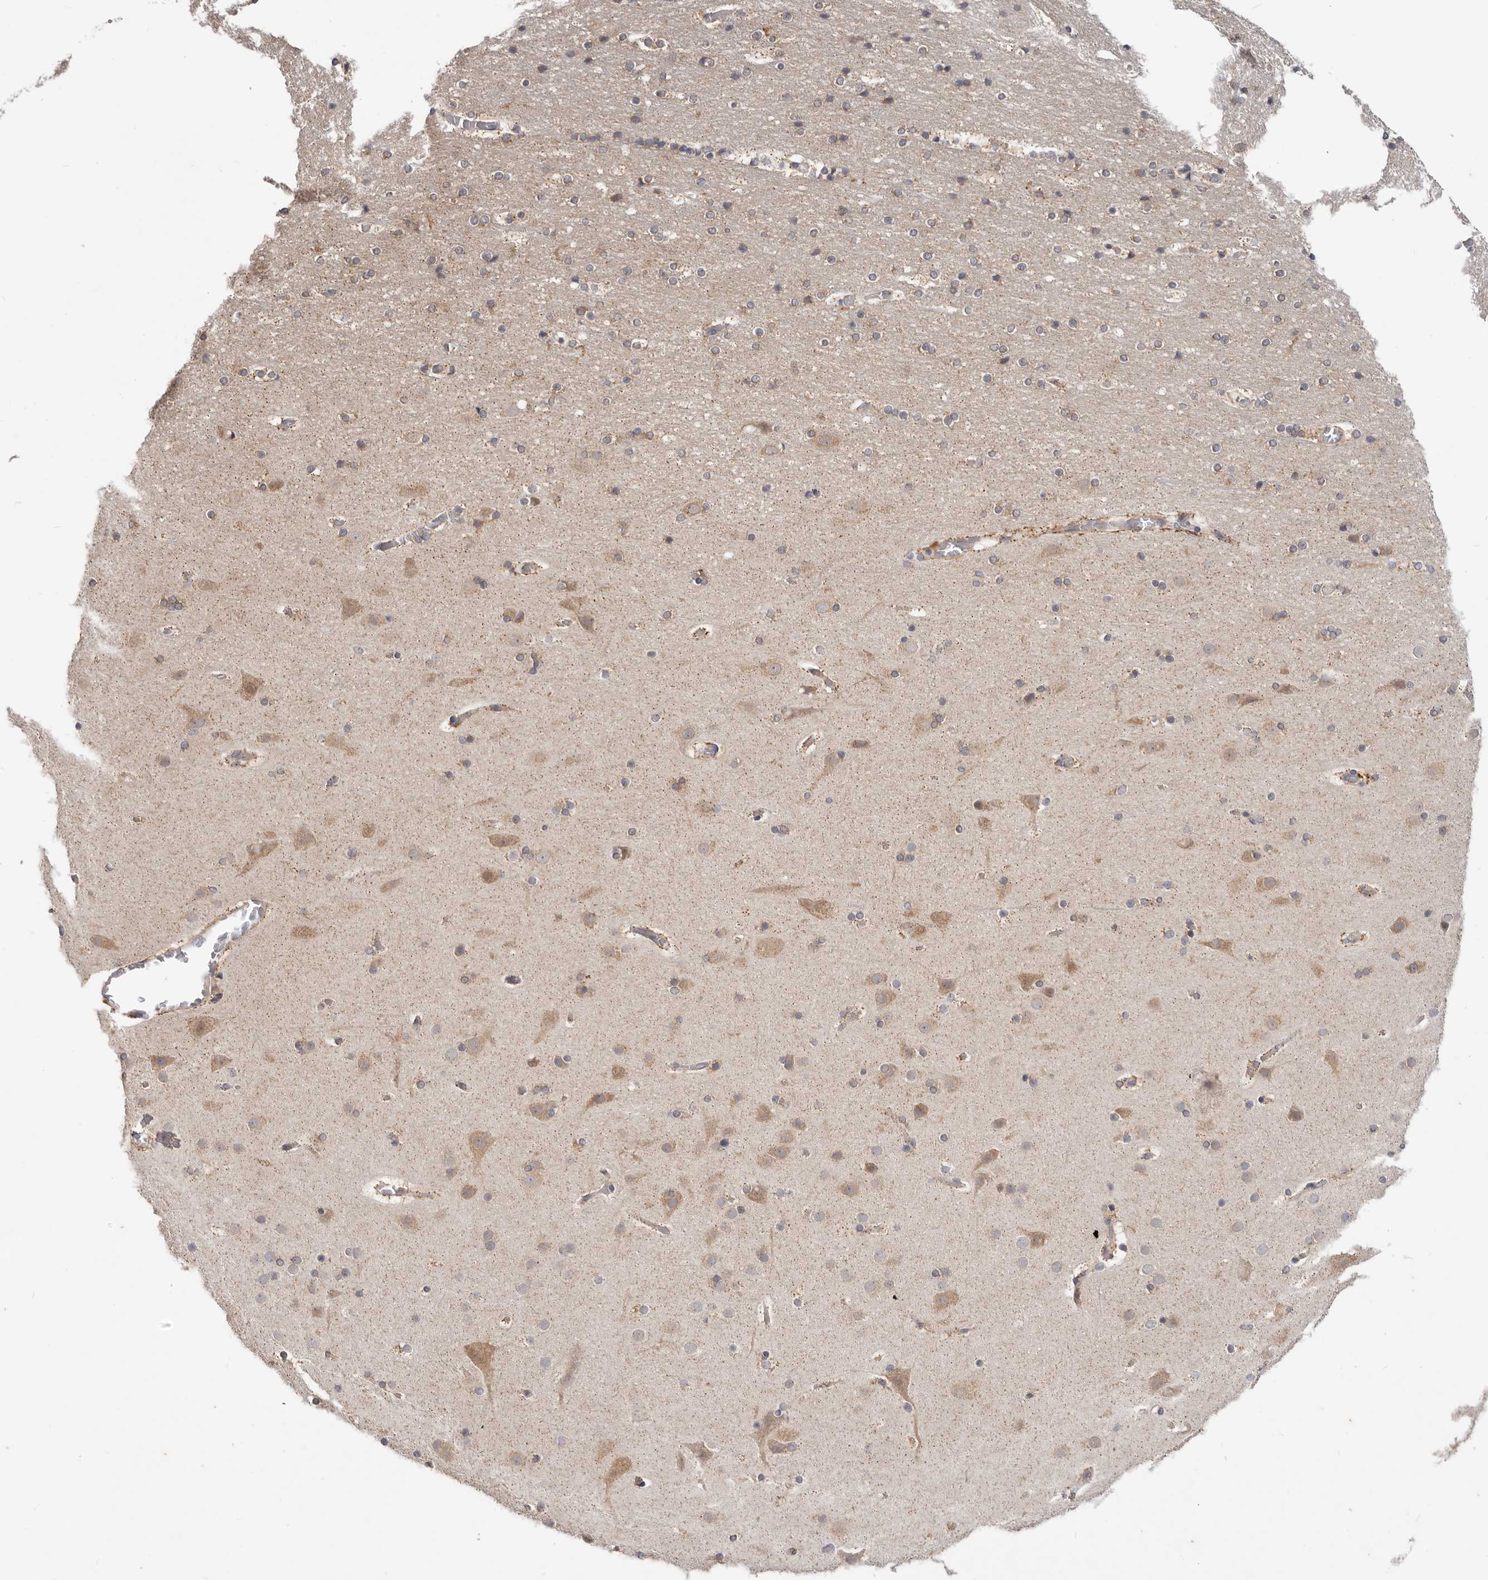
{"staining": {"intensity": "negative", "quantity": "none", "location": "none"}, "tissue": "cerebral cortex", "cell_type": "Endothelial cells", "image_type": "normal", "snomed": [{"axis": "morphology", "description": "Normal tissue, NOS"}, {"axis": "topography", "description": "Cerebral cortex"}], "caption": "This is an immunohistochemistry (IHC) image of unremarkable cerebral cortex. There is no expression in endothelial cells.", "gene": "WDR77", "patient": {"sex": "male", "age": 57}}